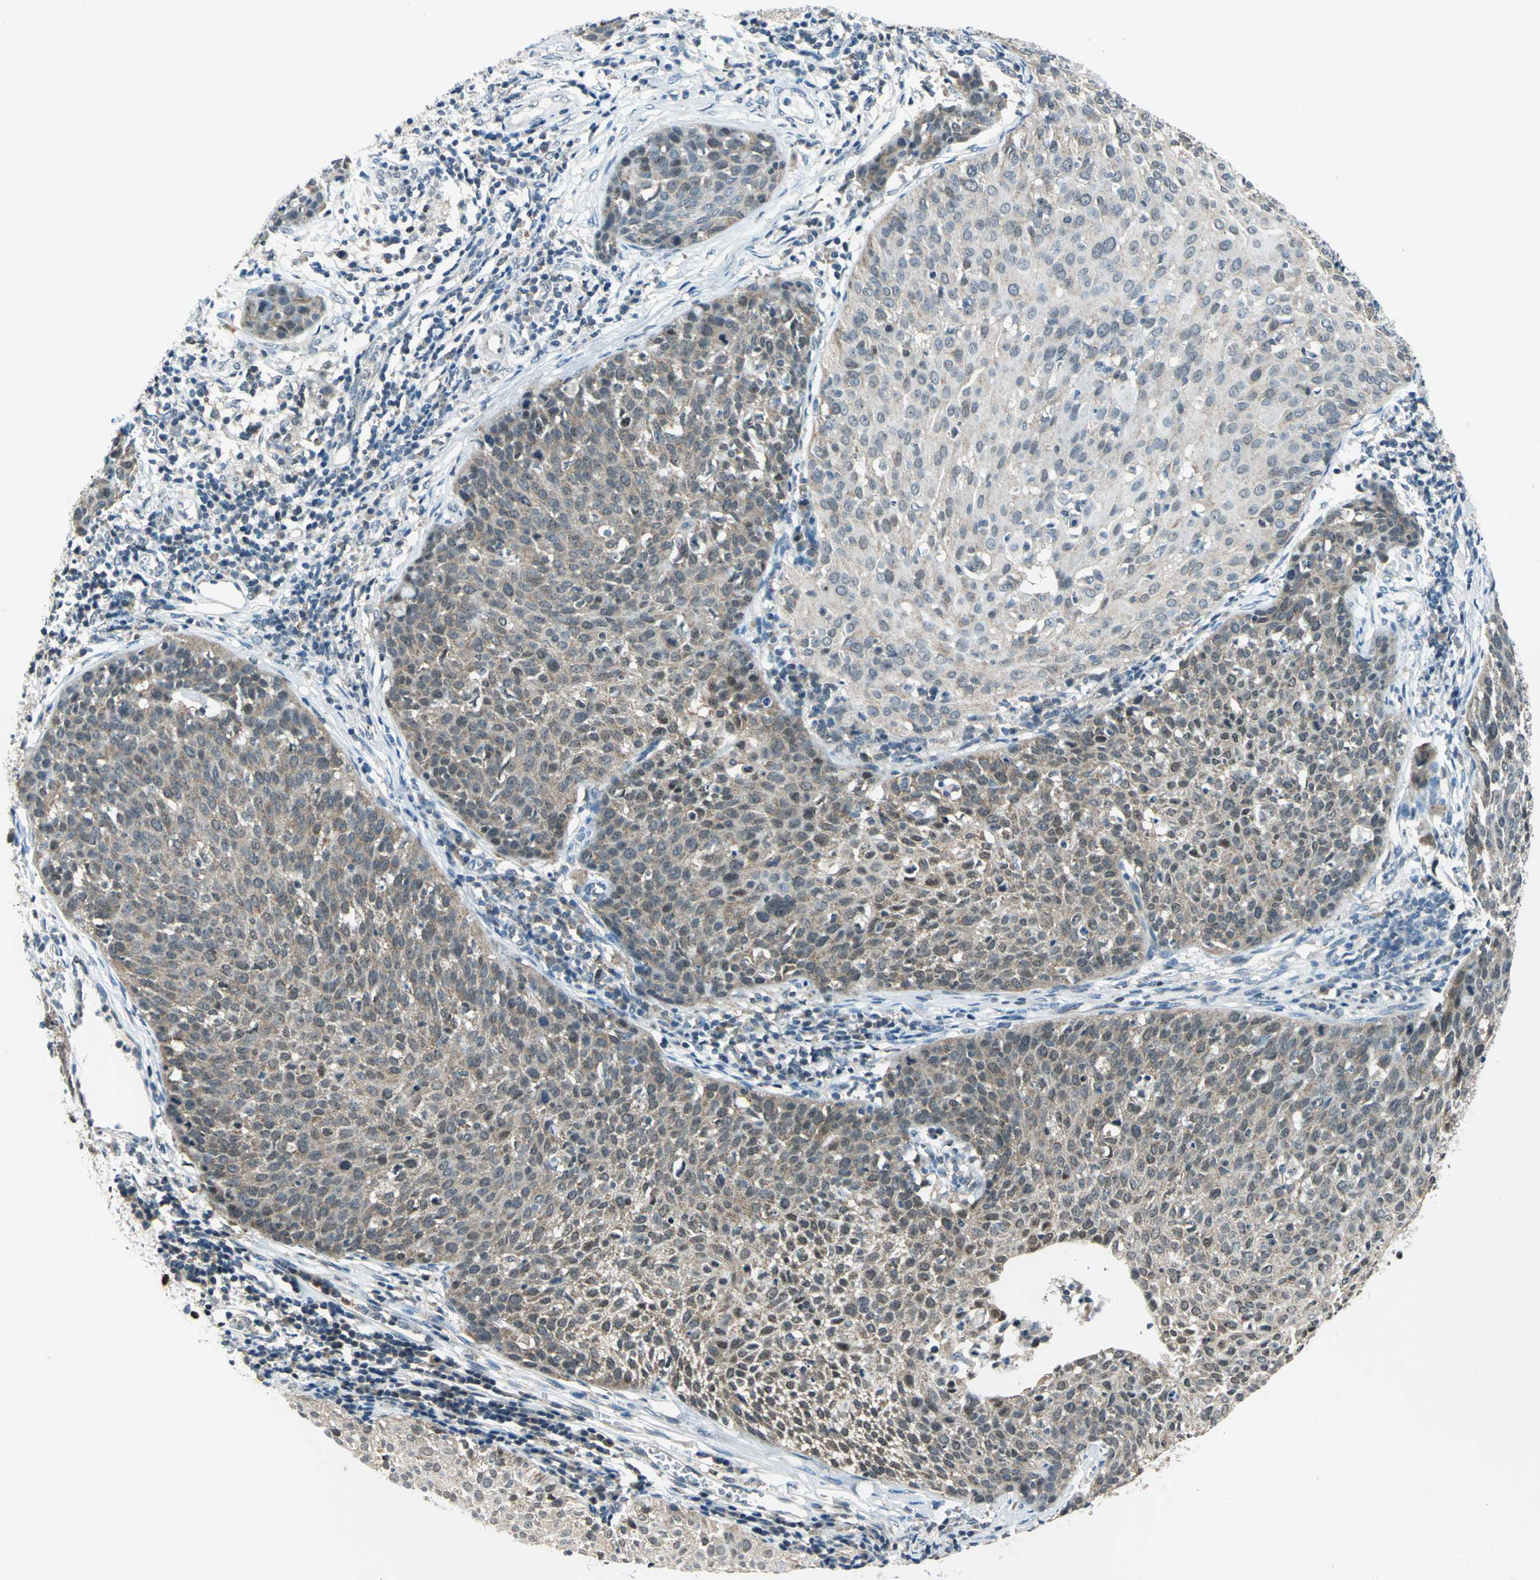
{"staining": {"intensity": "weak", "quantity": ">75%", "location": "cytoplasmic/membranous"}, "tissue": "cervical cancer", "cell_type": "Tumor cells", "image_type": "cancer", "snomed": [{"axis": "morphology", "description": "Squamous cell carcinoma, NOS"}, {"axis": "topography", "description": "Cervix"}], "caption": "DAB immunohistochemical staining of human squamous cell carcinoma (cervical) shows weak cytoplasmic/membranous protein staining in approximately >75% of tumor cells.", "gene": "PIN1", "patient": {"sex": "female", "age": 38}}